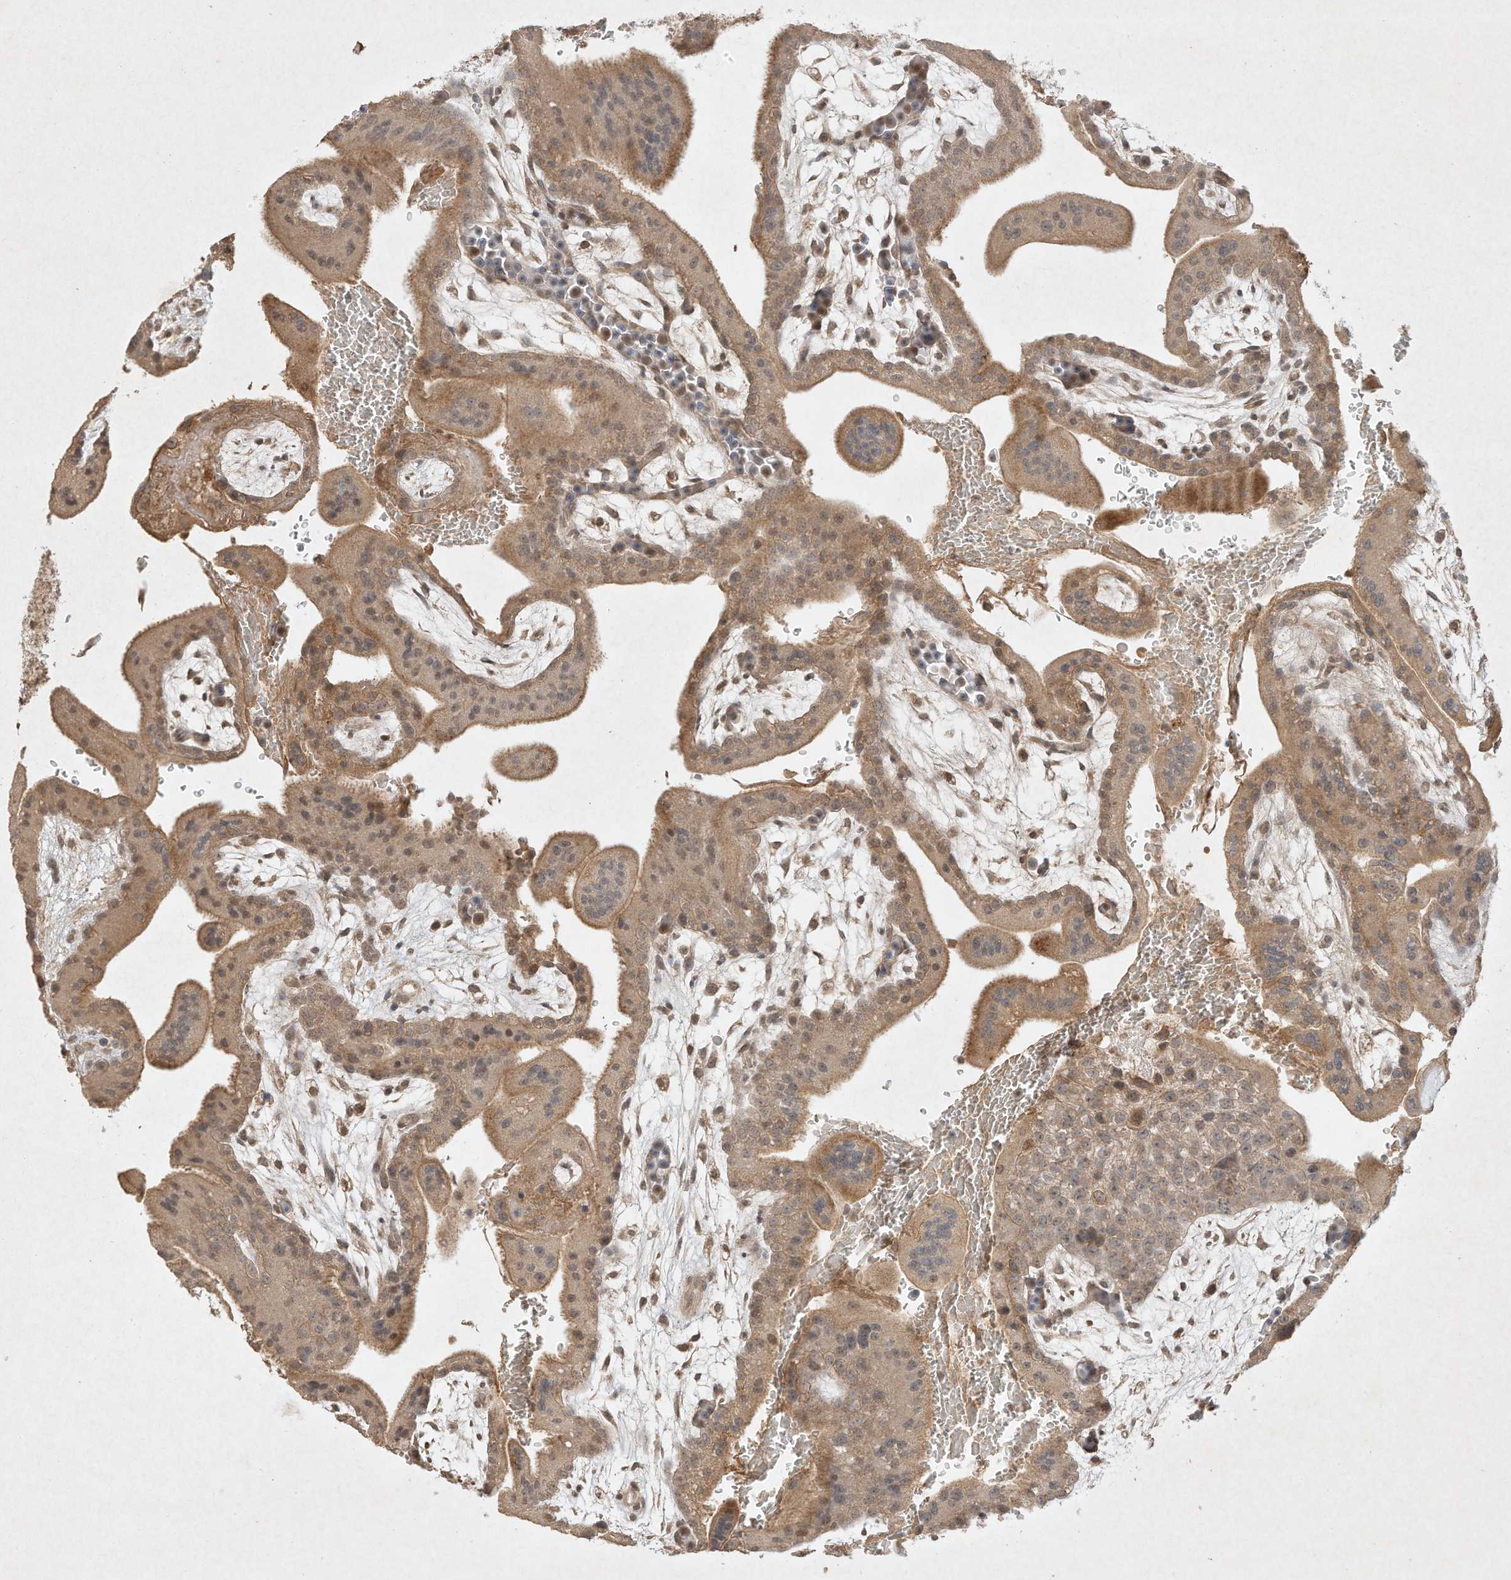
{"staining": {"intensity": "moderate", "quantity": ">75%", "location": "cytoplasmic/membranous"}, "tissue": "placenta", "cell_type": "Decidual cells", "image_type": "normal", "snomed": [{"axis": "morphology", "description": "Normal tissue, NOS"}, {"axis": "topography", "description": "Placenta"}], "caption": "IHC staining of unremarkable placenta, which demonstrates medium levels of moderate cytoplasmic/membranous expression in approximately >75% of decidual cells indicating moderate cytoplasmic/membranous protein positivity. The staining was performed using DAB (3,3'-diaminobenzidine) (brown) for protein detection and nuclei were counterstained in hematoxylin (blue).", "gene": "BTRC", "patient": {"sex": "female", "age": 35}}